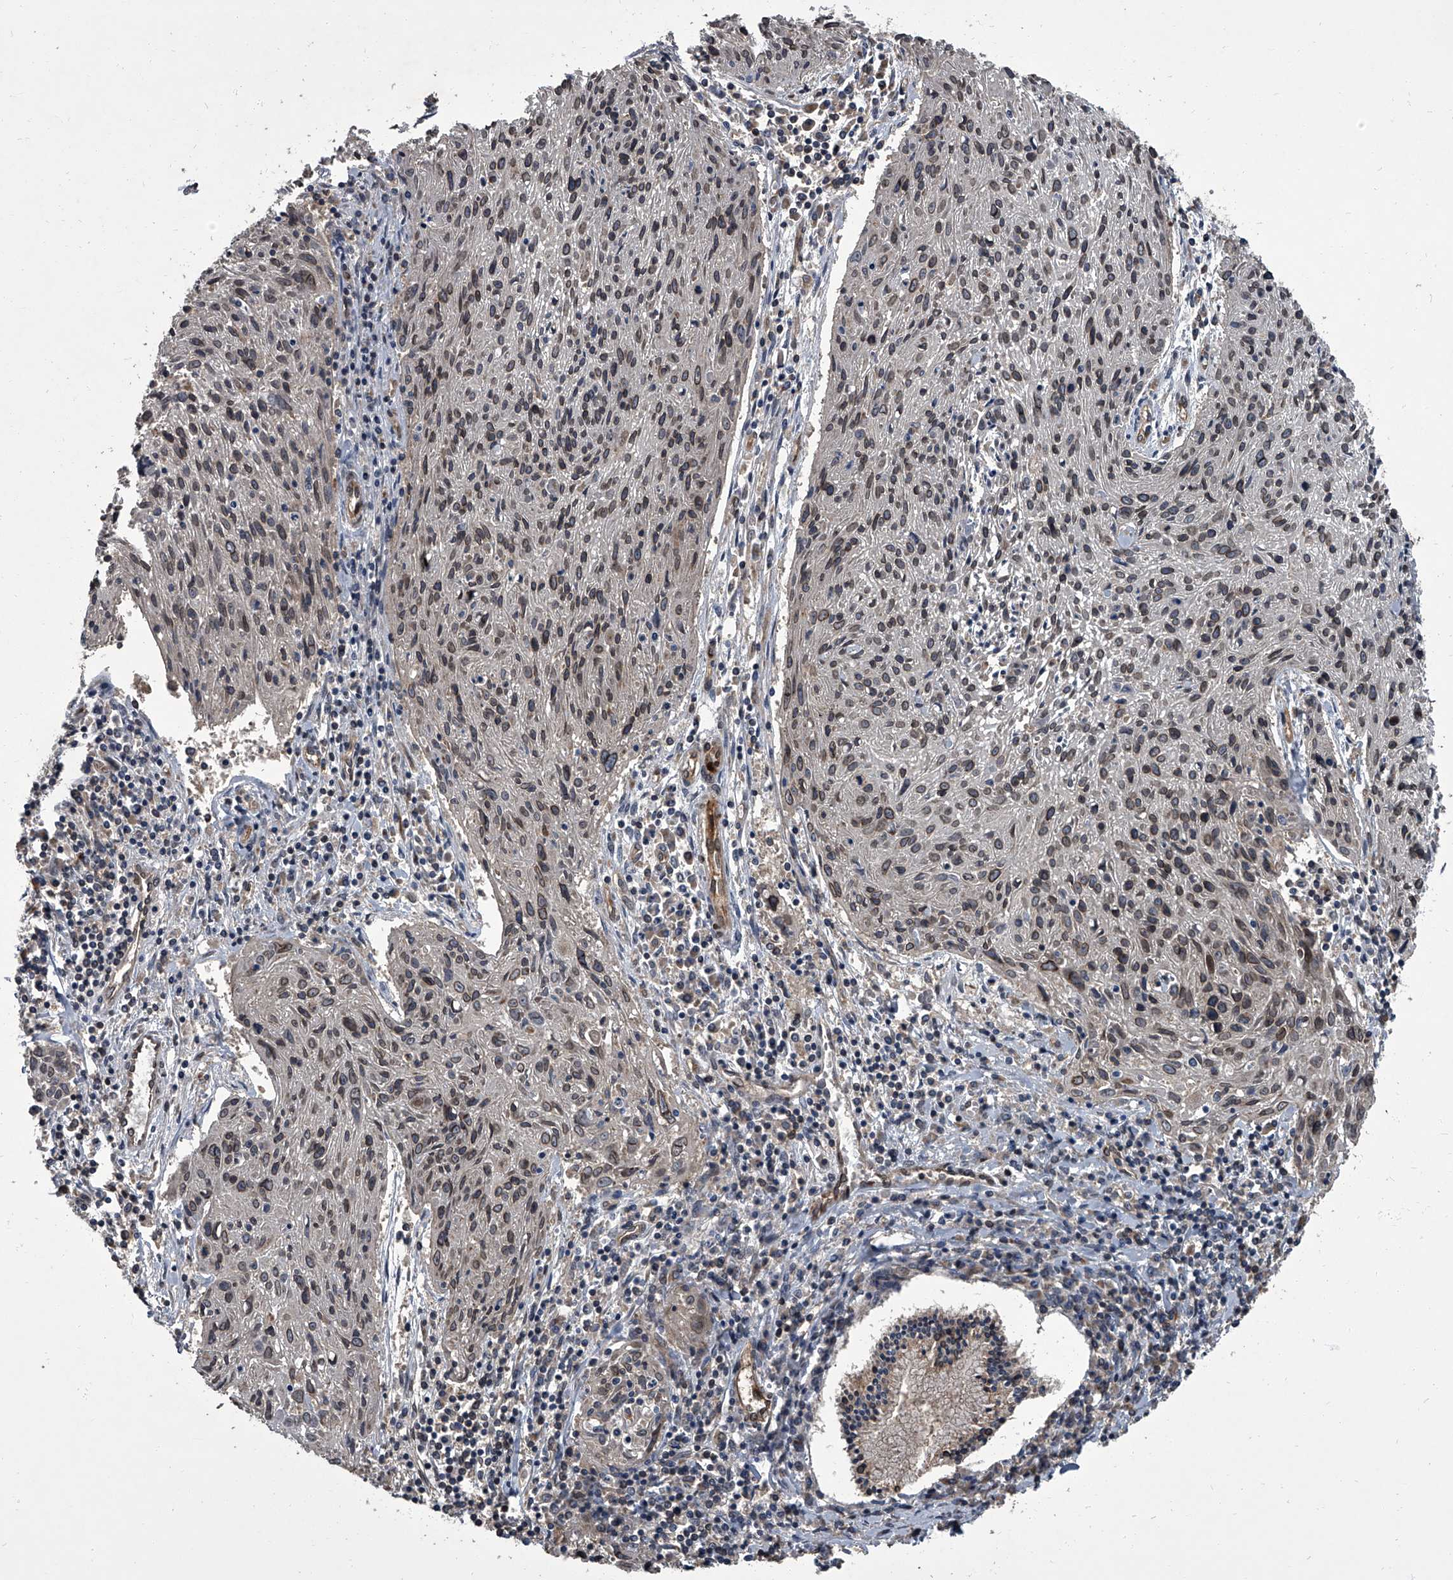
{"staining": {"intensity": "moderate", "quantity": ">75%", "location": "cytoplasmic/membranous,nuclear"}, "tissue": "cervical cancer", "cell_type": "Tumor cells", "image_type": "cancer", "snomed": [{"axis": "morphology", "description": "Squamous cell carcinoma, NOS"}, {"axis": "topography", "description": "Cervix"}], "caption": "An image of squamous cell carcinoma (cervical) stained for a protein displays moderate cytoplasmic/membranous and nuclear brown staining in tumor cells.", "gene": "LRRC8C", "patient": {"sex": "female", "age": 51}}